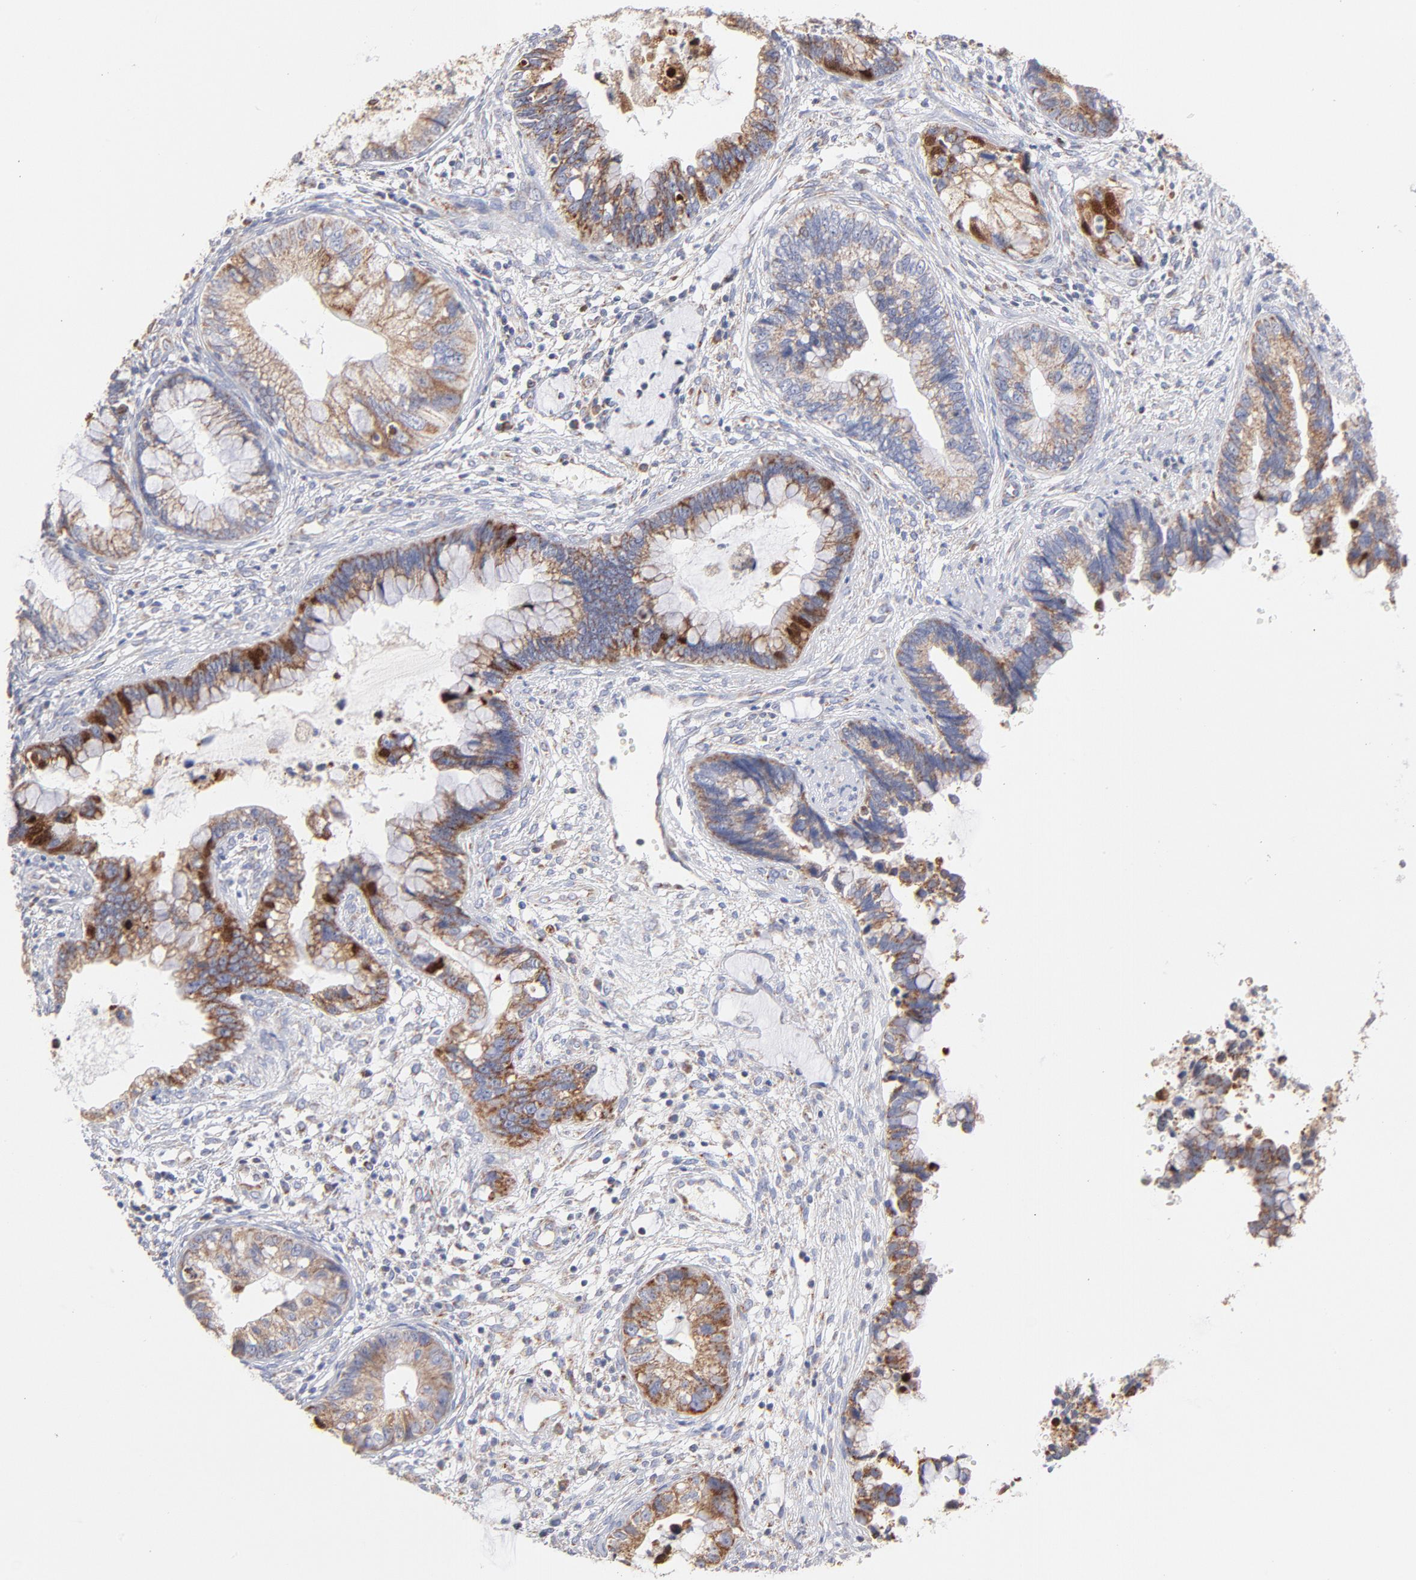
{"staining": {"intensity": "moderate", "quantity": "<25%", "location": "cytoplasmic/membranous"}, "tissue": "cervical cancer", "cell_type": "Tumor cells", "image_type": "cancer", "snomed": [{"axis": "morphology", "description": "Adenocarcinoma, NOS"}, {"axis": "topography", "description": "Cervix"}], "caption": "Moderate cytoplasmic/membranous expression for a protein is seen in approximately <25% of tumor cells of cervical adenocarcinoma using immunohistochemistry (IHC).", "gene": "TIMM8A", "patient": {"sex": "female", "age": 44}}